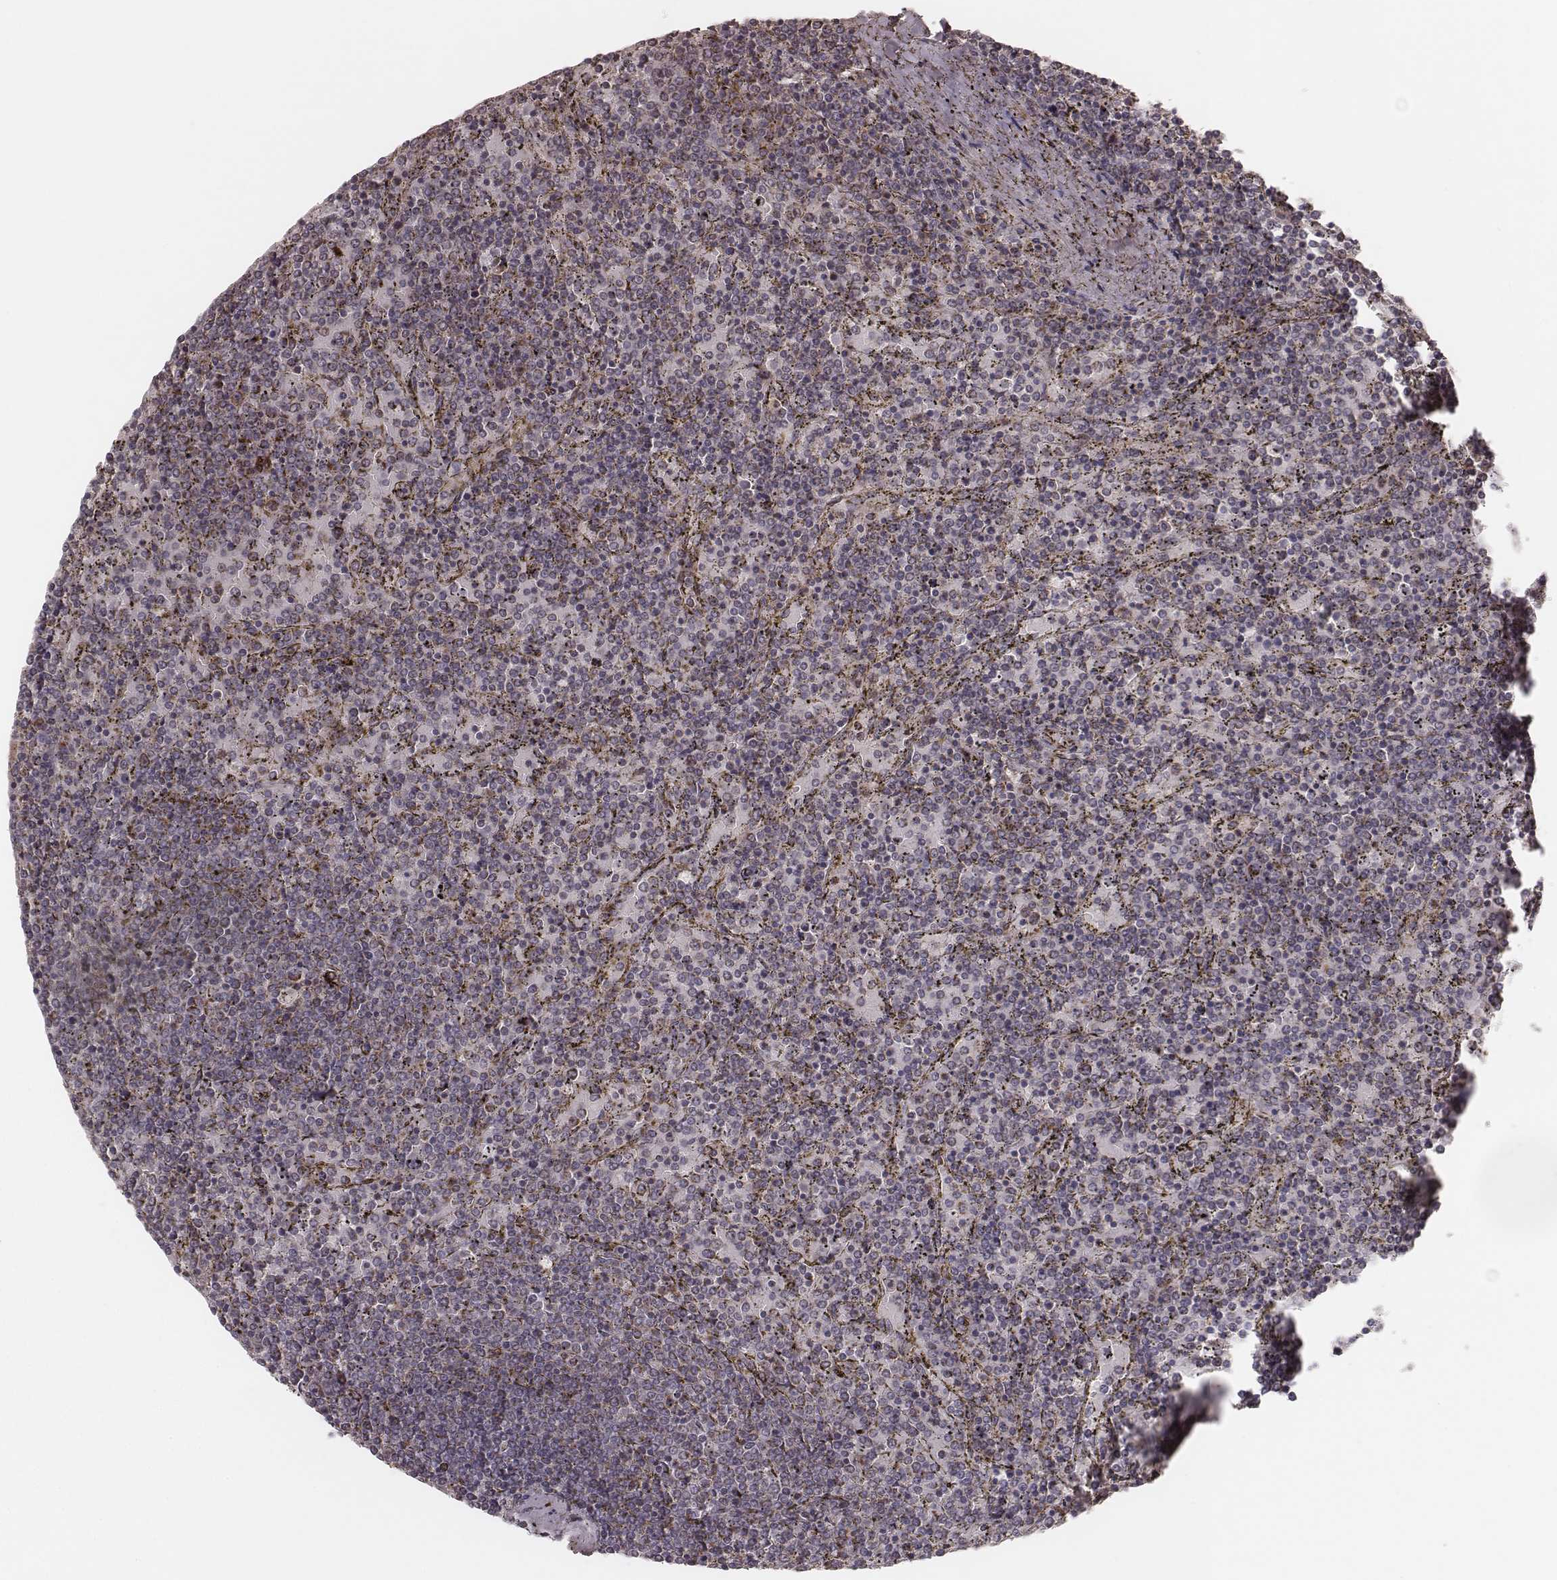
{"staining": {"intensity": "weak", "quantity": "<25%", "location": "cytoplasmic/membranous"}, "tissue": "lymphoma", "cell_type": "Tumor cells", "image_type": "cancer", "snomed": [{"axis": "morphology", "description": "Malignant lymphoma, non-Hodgkin's type, Low grade"}, {"axis": "topography", "description": "Spleen"}], "caption": "Micrograph shows no significant protein expression in tumor cells of low-grade malignant lymphoma, non-Hodgkin's type. (Immunohistochemistry, brightfield microscopy, high magnification).", "gene": "MRPS27", "patient": {"sex": "female", "age": 77}}